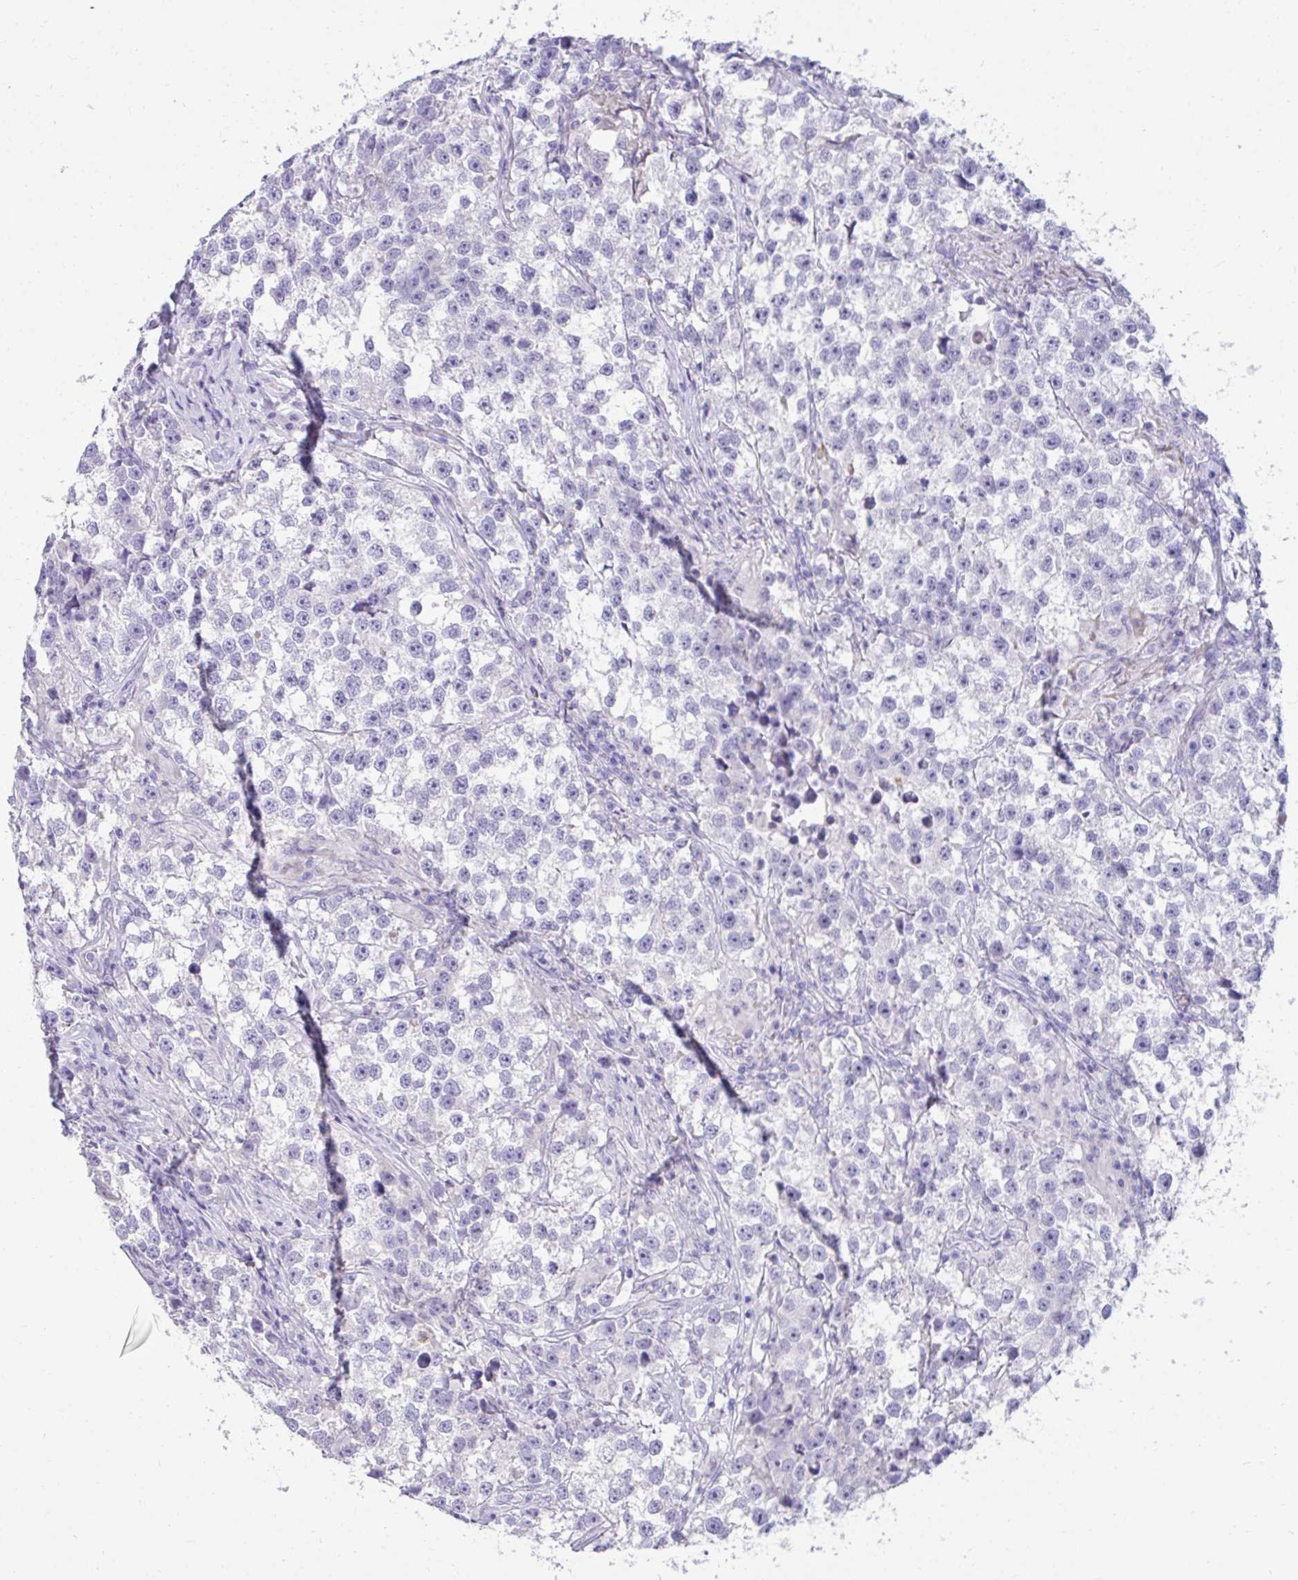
{"staining": {"intensity": "negative", "quantity": "none", "location": "none"}, "tissue": "testis cancer", "cell_type": "Tumor cells", "image_type": "cancer", "snomed": [{"axis": "morphology", "description": "Seminoma, NOS"}, {"axis": "topography", "description": "Testis"}], "caption": "The histopathology image displays no staining of tumor cells in testis cancer (seminoma).", "gene": "TMCO5A", "patient": {"sex": "male", "age": 46}}